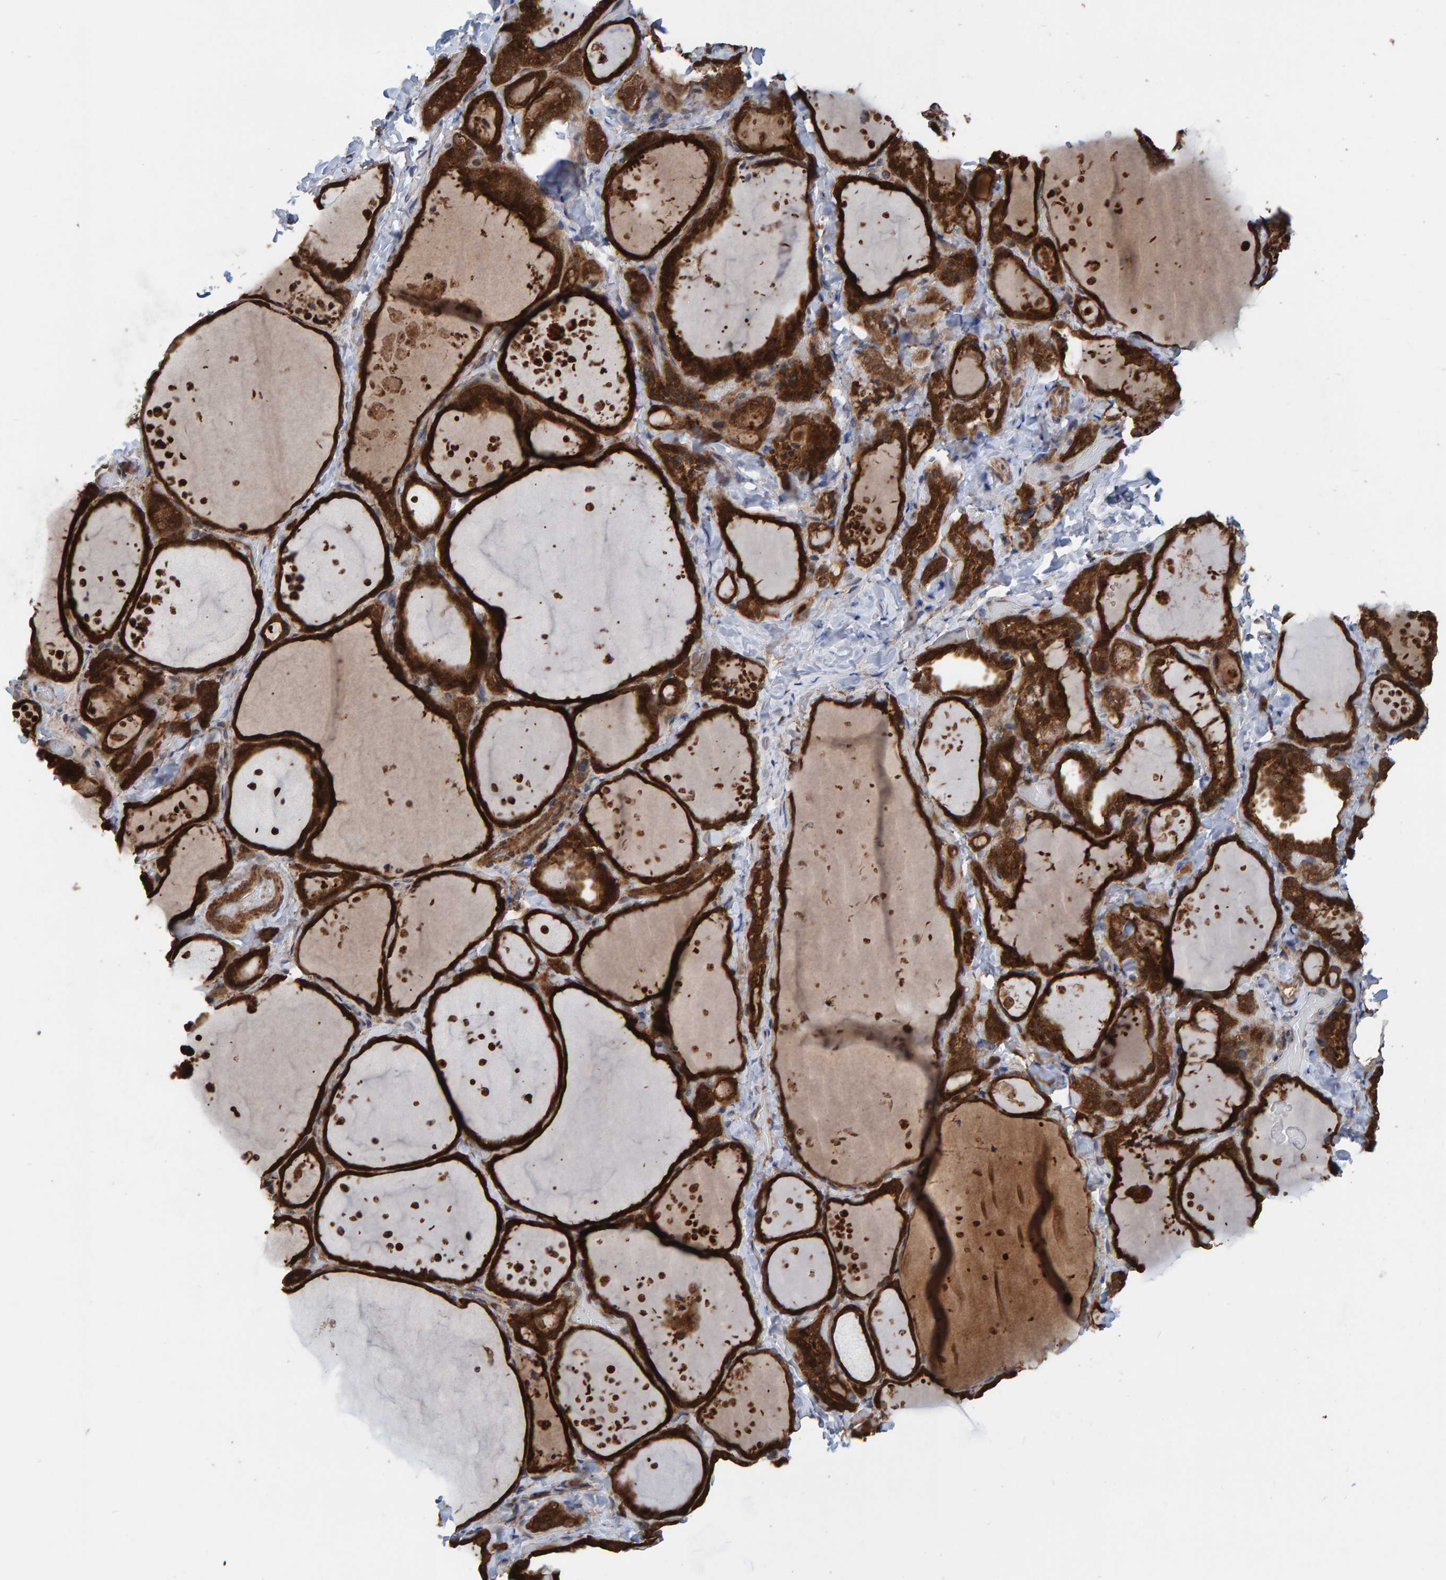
{"staining": {"intensity": "strong", "quantity": ">75%", "location": "cytoplasmic/membranous"}, "tissue": "thyroid gland", "cell_type": "Glandular cells", "image_type": "normal", "snomed": [{"axis": "morphology", "description": "Normal tissue, NOS"}, {"axis": "topography", "description": "Thyroid gland"}], "caption": "Immunohistochemical staining of benign human thyroid gland displays strong cytoplasmic/membranous protein positivity in approximately >75% of glandular cells. The staining was performed using DAB (3,3'-diaminobenzidine) to visualize the protein expression in brown, while the nuclei were stained in blue with hematoxylin (Magnification: 20x).", "gene": "KIAA0753", "patient": {"sex": "female", "age": 44}}